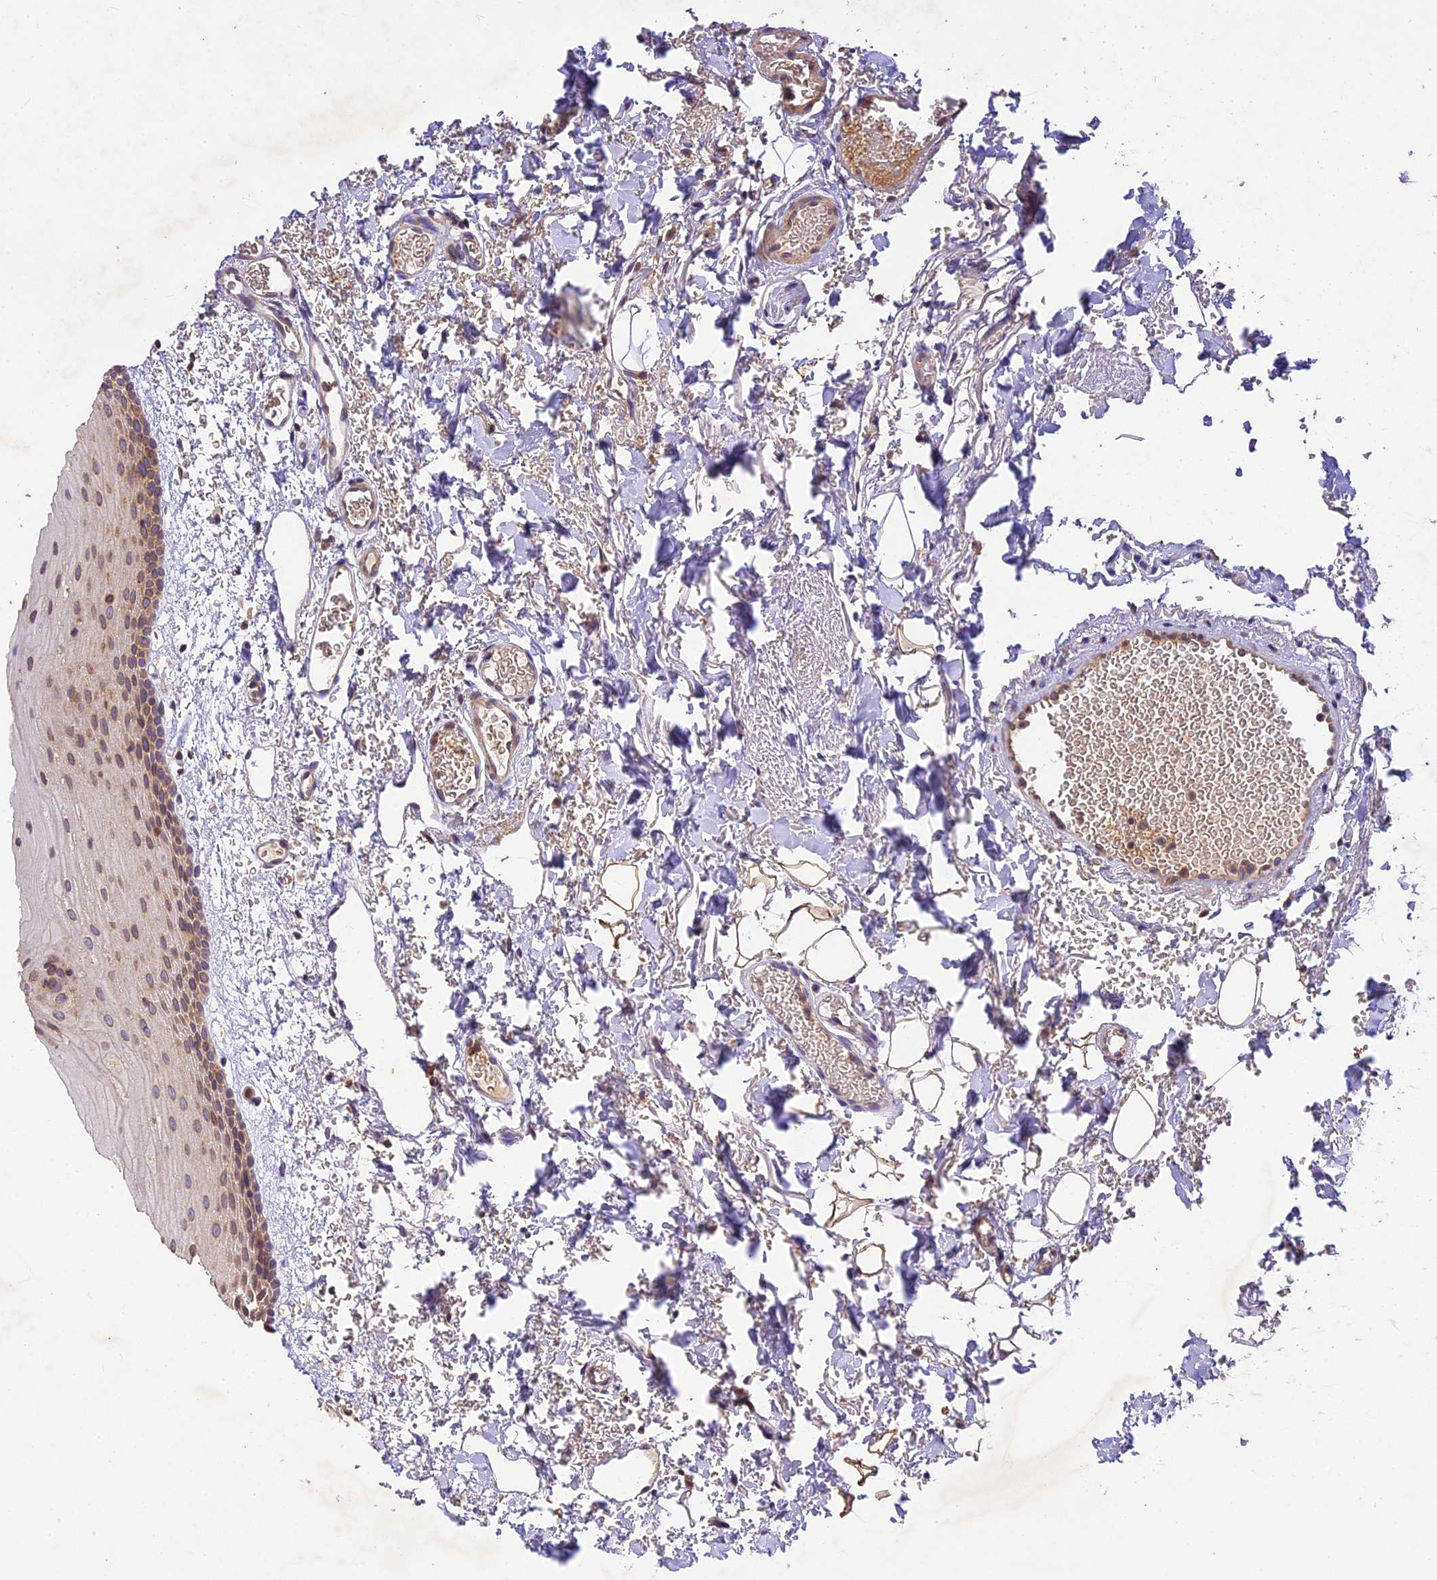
{"staining": {"intensity": "moderate", "quantity": ">75%", "location": "cytoplasmic/membranous"}, "tissue": "oral mucosa", "cell_type": "Squamous epithelial cells", "image_type": "normal", "snomed": [{"axis": "morphology", "description": "Normal tissue, NOS"}, {"axis": "topography", "description": "Oral tissue"}], "caption": "IHC staining of benign oral mucosa, which reveals medium levels of moderate cytoplasmic/membranous positivity in about >75% of squamous epithelial cells indicating moderate cytoplasmic/membranous protein expression. The staining was performed using DAB (3,3'-diaminobenzidine) (brown) for protein detection and nuclei were counterstained in hematoxylin (blue).", "gene": "BRAP", "patient": {"sex": "female", "age": 70}}